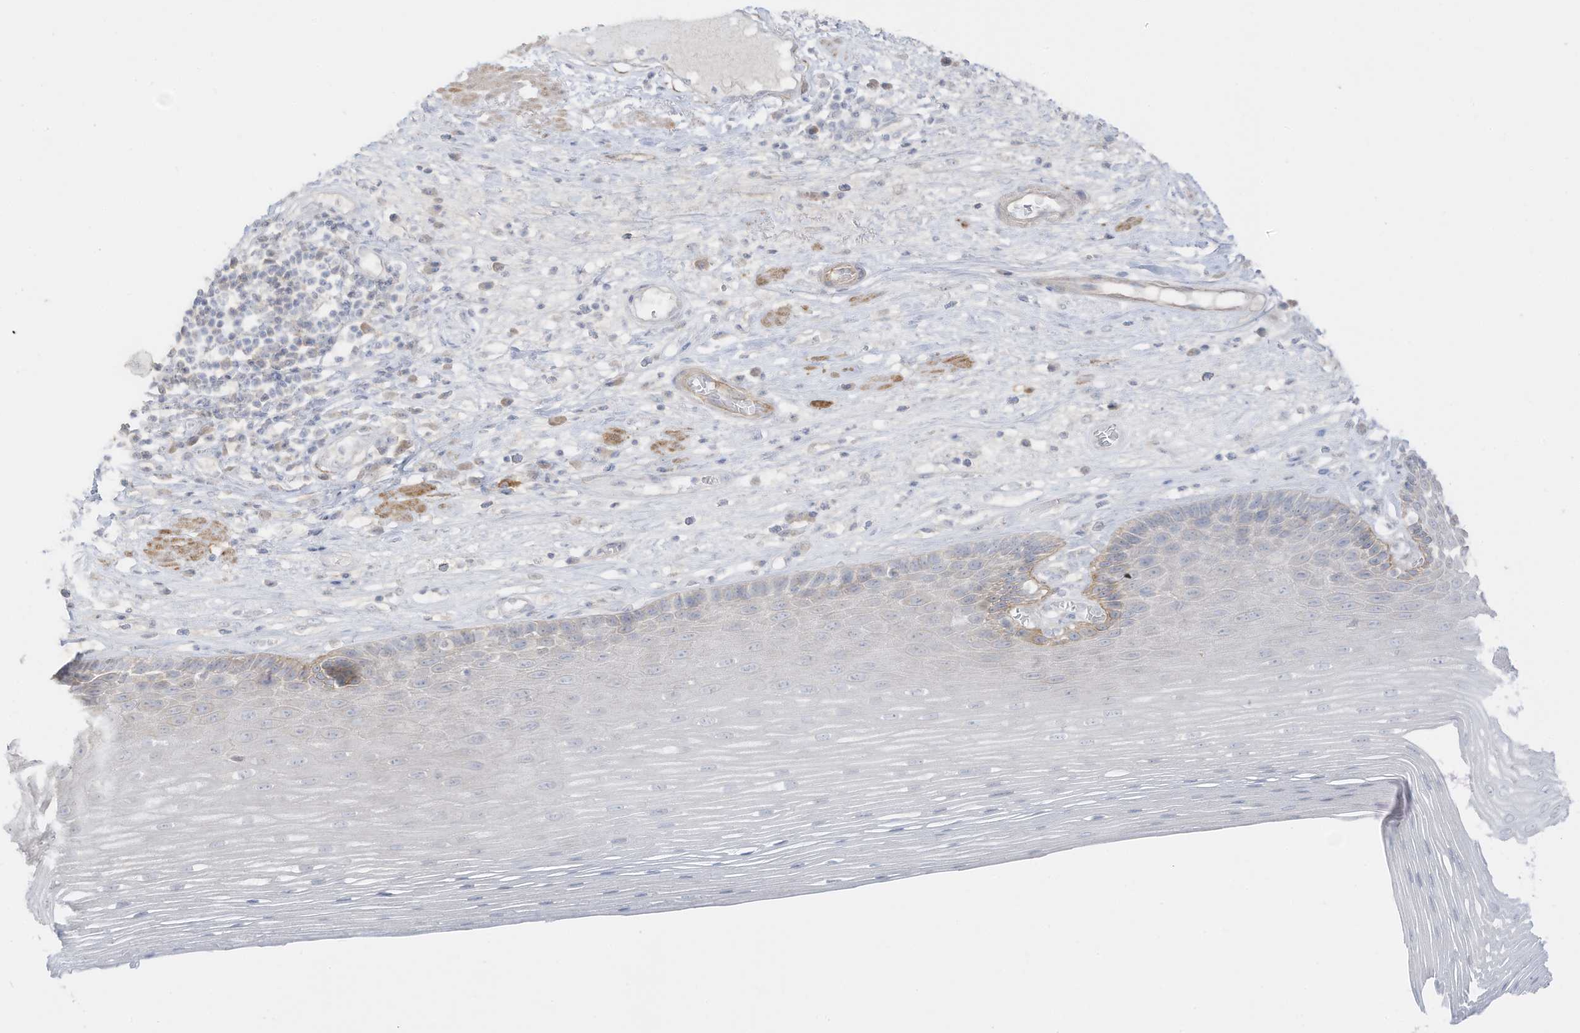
{"staining": {"intensity": "negative", "quantity": "none", "location": "none"}, "tissue": "esophagus", "cell_type": "Squamous epithelial cells", "image_type": "normal", "snomed": [{"axis": "morphology", "description": "Normal tissue, NOS"}, {"axis": "topography", "description": "Esophagus"}], "caption": "Histopathology image shows no significant protein staining in squamous epithelial cells of normal esophagus.", "gene": "C11orf87", "patient": {"sex": "male", "age": 62}}